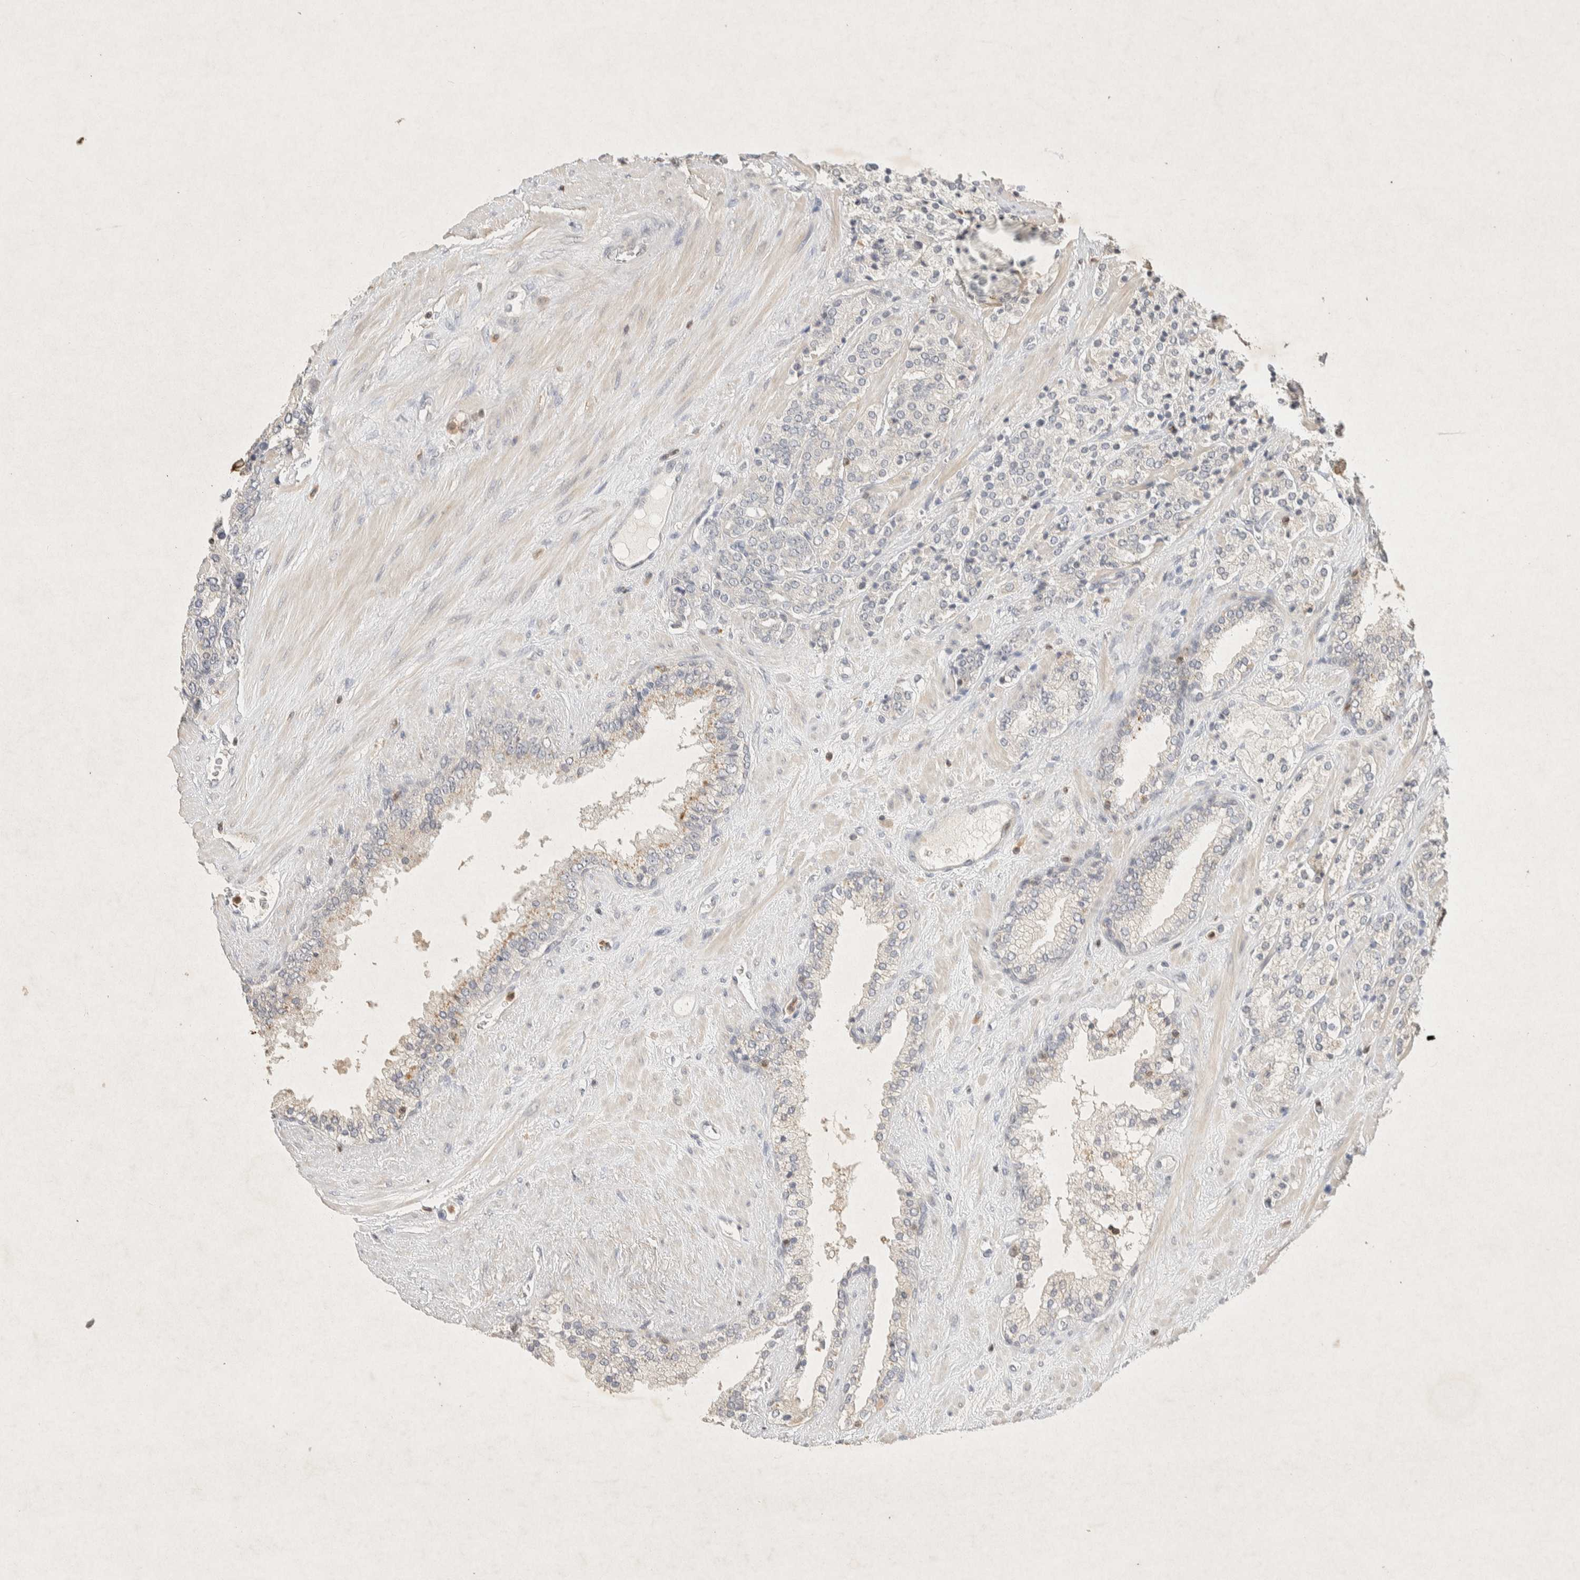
{"staining": {"intensity": "negative", "quantity": "none", "location": "none"}, "tissue": "prostate cancer", "cell_type": "Tumor cells", "image_type": "cancer", "snomed": [{"axis": "morphology", "description": "Adenocarcinoma, High grade"}, {"axis": "topography", "description": "Prostate"}], "caption": "DAB (3,3'-diaminobenzidine) immunohistochemical staining of human prostate adenocarcinoma (high-grade) displays no significant staining in tumor cells.", "gene": "RAC2", "patient": {"sex": "male", "age": 71}}